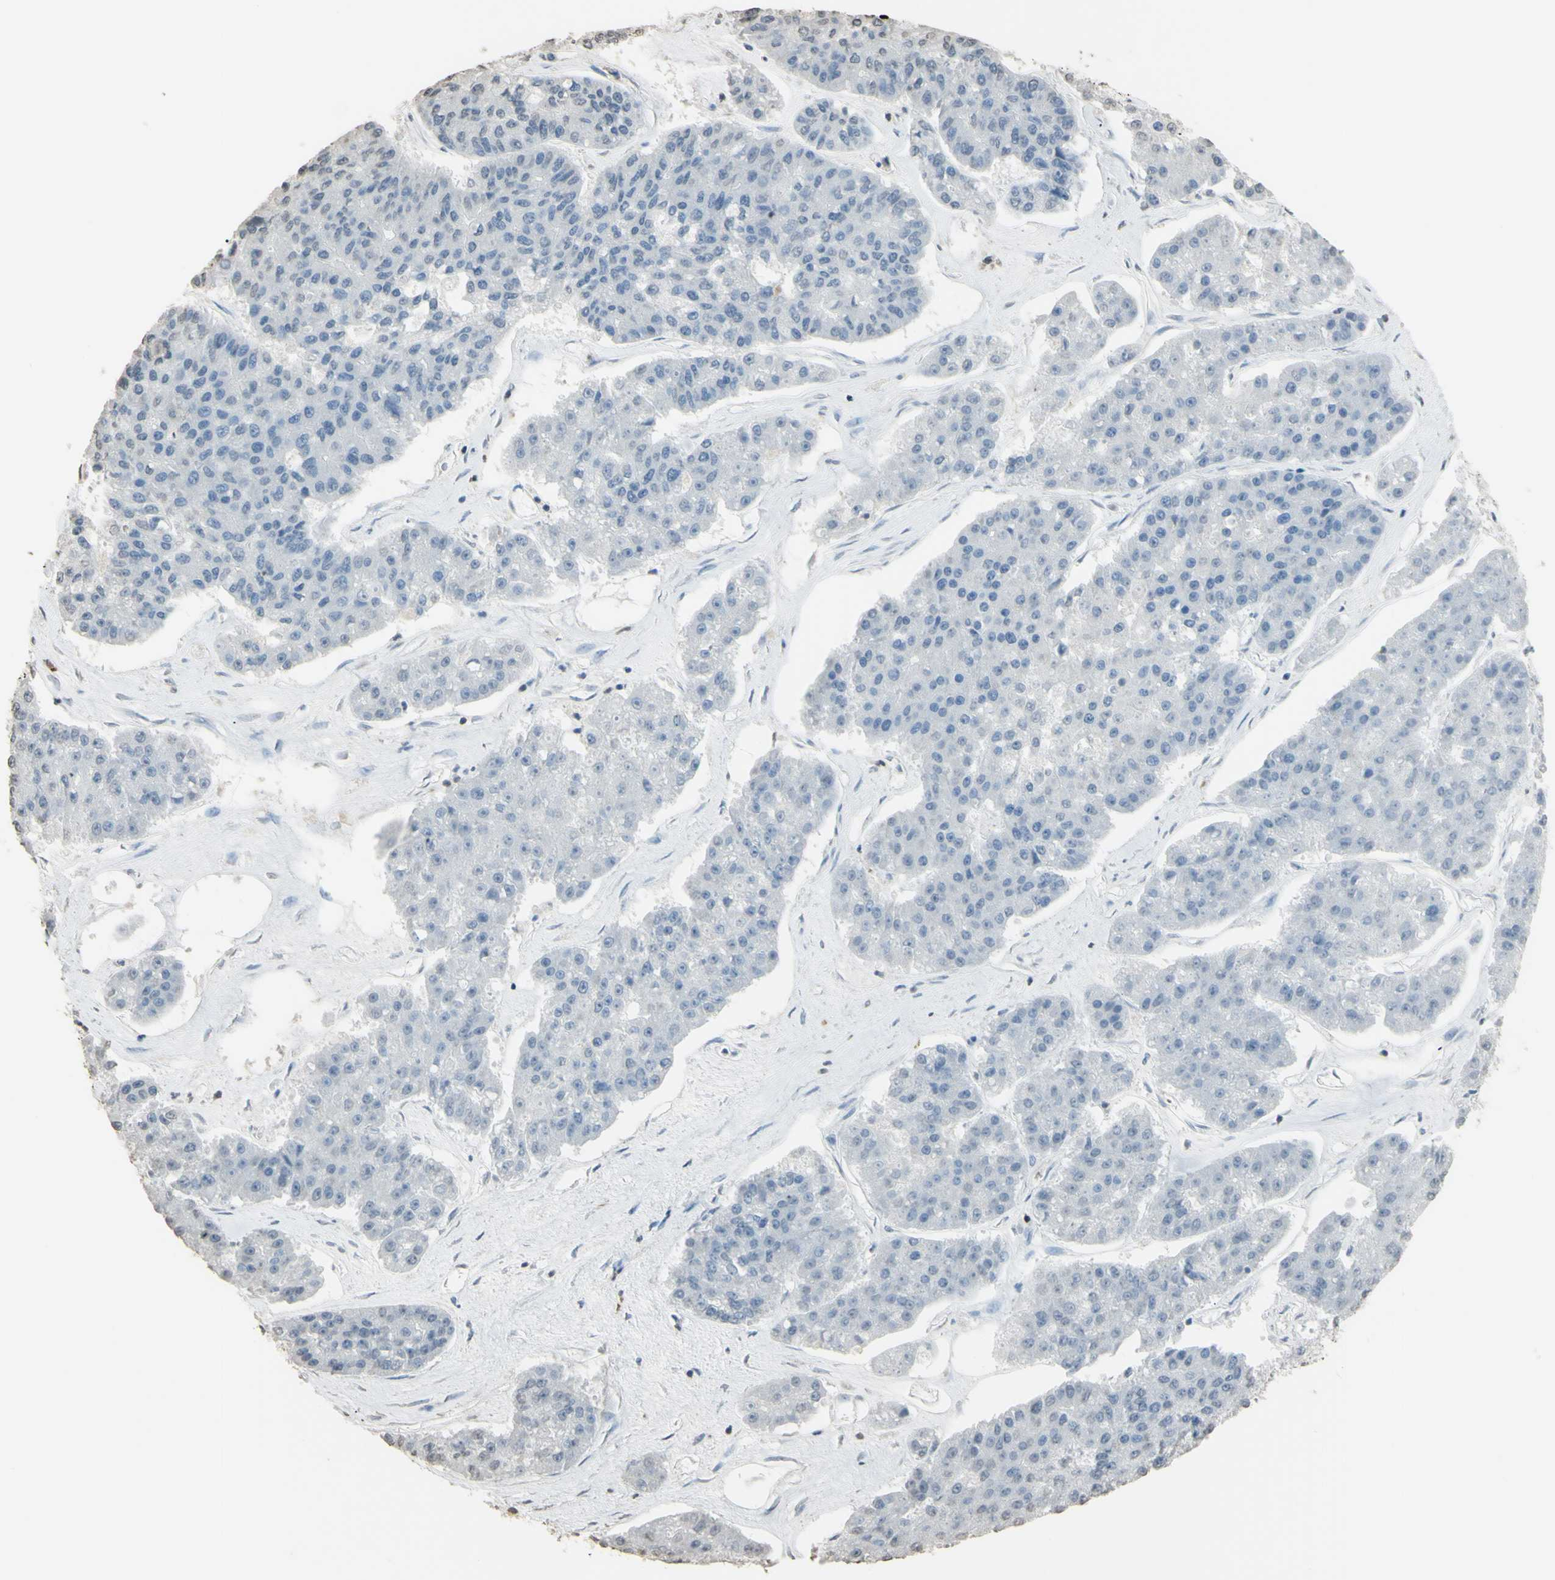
{"staining": {"intensity": "negative", "quantity": "none", "location": "none"}, "tissue": "pancreatic cancer", "cell_type": "Tumor cells", "image_type": "cancer", "snomed": [{"axis": "morphology", "description": "Adenocarcinoma, NOS"}, {"axis": "topography", "description": "Pancreas"}], "caption": "A photomicrograph of pancreatic adenocarcinoma stained for a protein displays no brown staining in tumor cells. (IHC, brightfield microscopy, high magnification).", "gene": "PSTPIP1", "patient": {"sex": "male", "age": 50}}